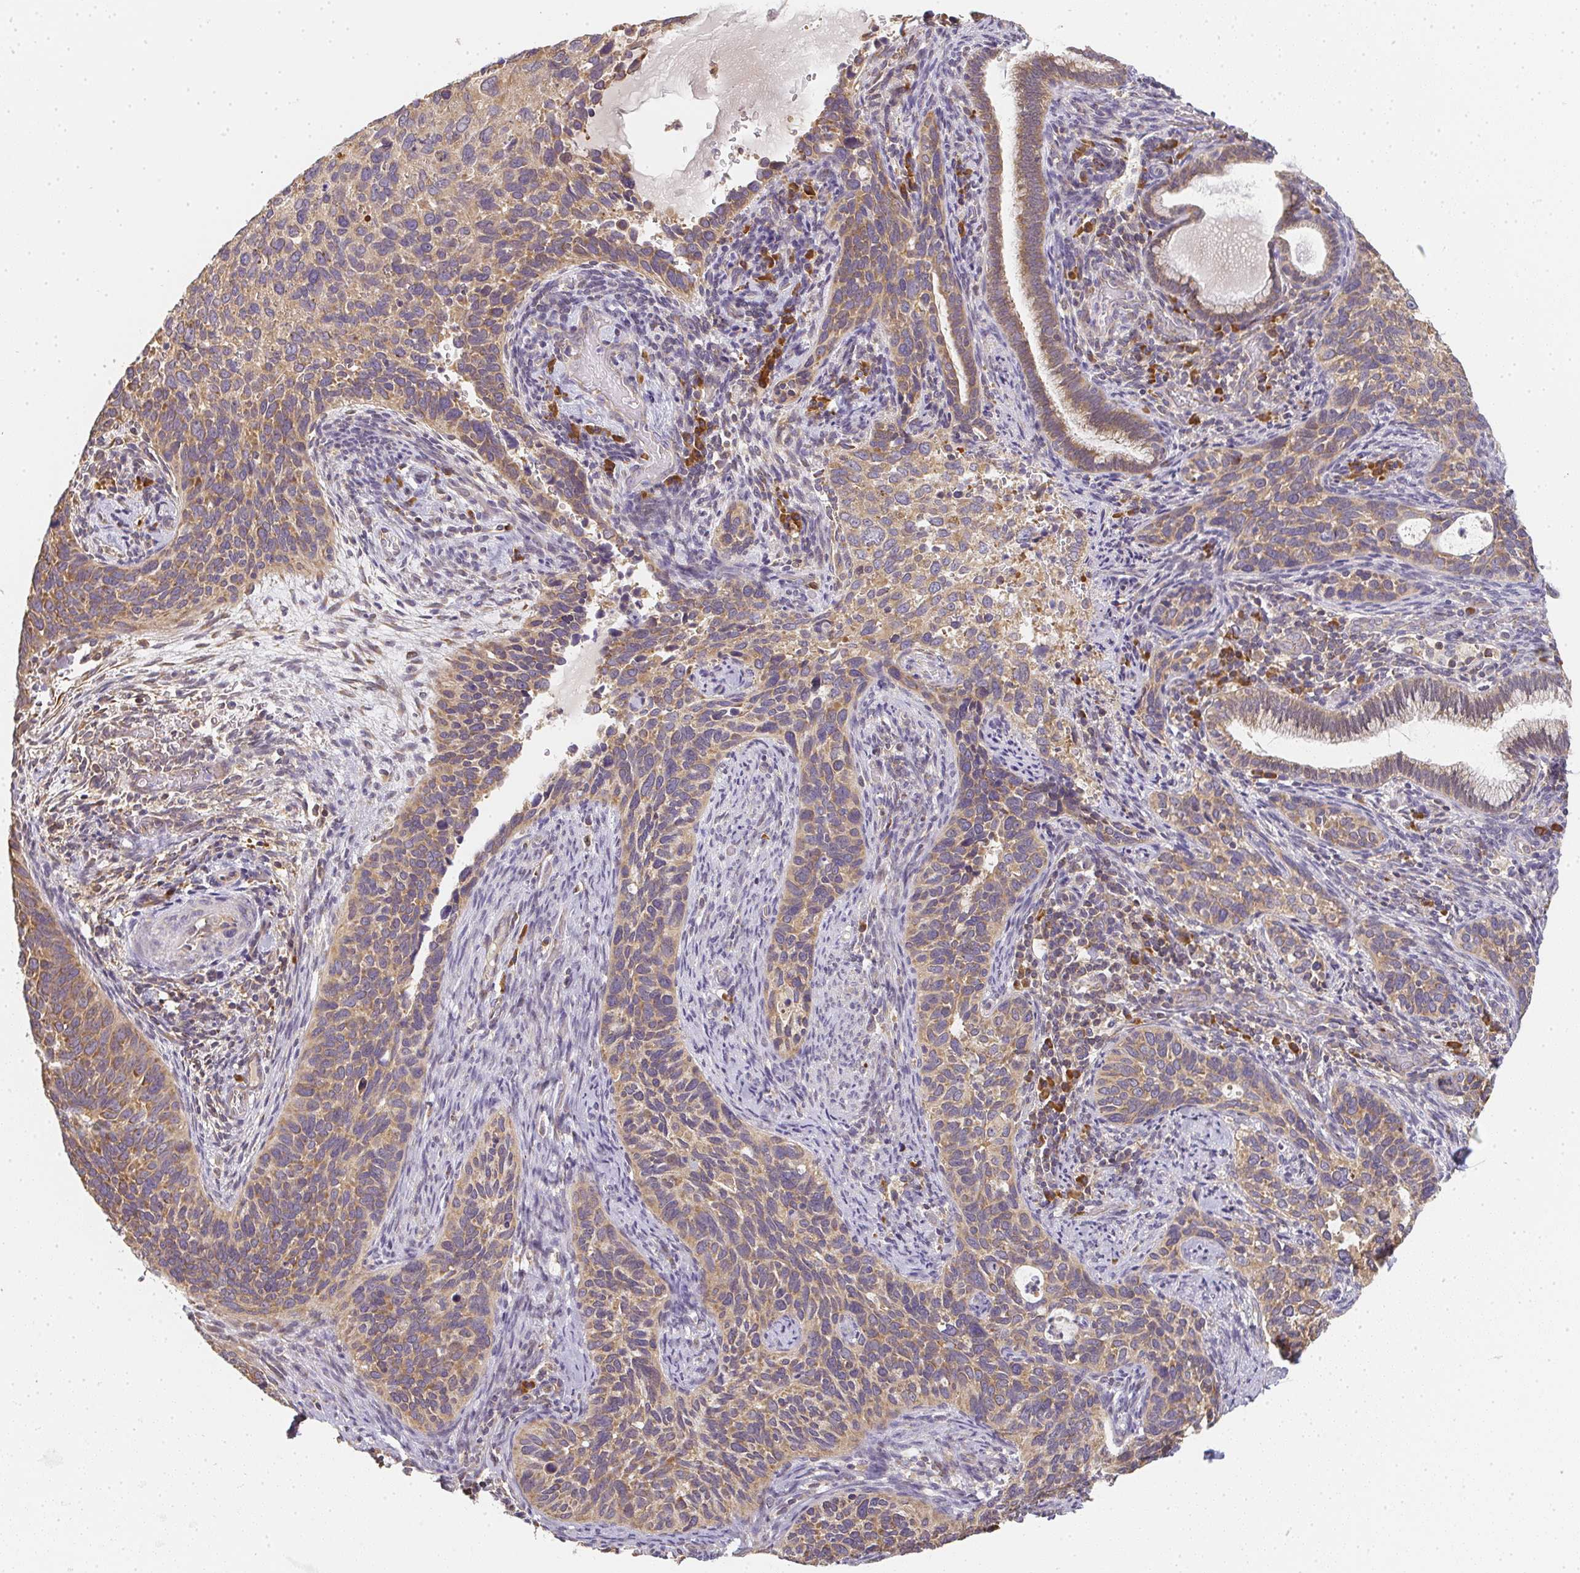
{"staining": {"intensity": "moderate", "quantity": ">75%", "location": "cytoplasmic/membranous"}, "tissue": "cervical cancer", "cell_type": "Tumor cells", "image_type": "cancer", "snomed": [{"axis": "morphology", "description": "Squamous cell carcinoma, NOS"}, {"axis": "topography", "description": "Cervix"}], "caption": "High-magnification brightfield microscopy of cervical cancer stained with DAB (brown) and counterstained with hematoxylin (blue). tumor cells exhibit moderate cytoplasmic/membranous staining is seen in about>75% of cells.", "gene": "SLC35B3", "patient": {"sex": "female", "age": 51}}